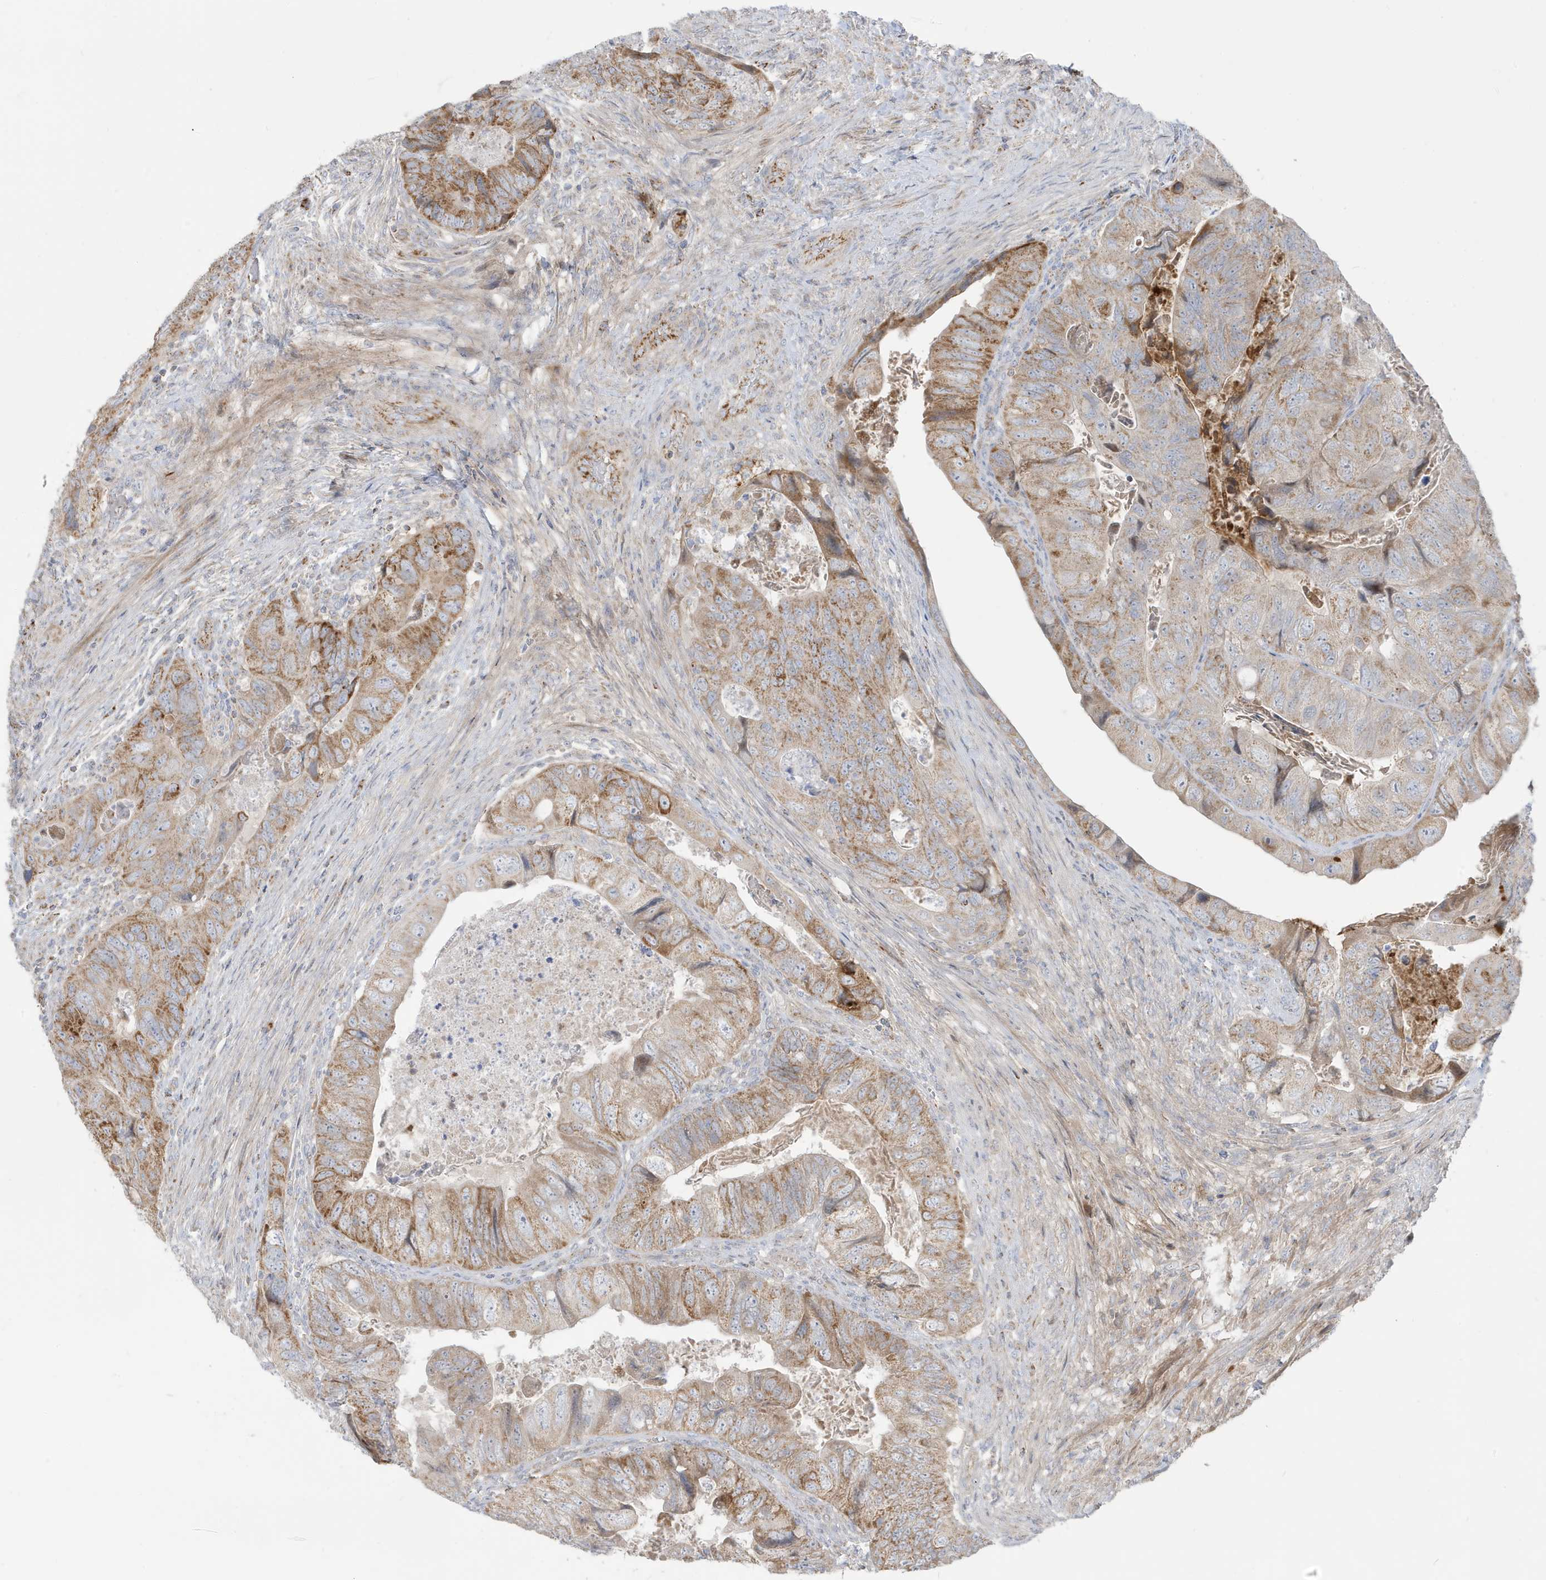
{"staining": {"intensity": "moderate", "quantity": "25%-75%", "location": "cytoplasmic/membranous"}, "tissue": "colorectal cancer", "cell_type": "Tumor cells", "image_type": "cancer", "snomed": [{"axis": "morphology", "description": "Adenocarcinoma, NOS"}, {"axis": "topography", "description": "Rectum"}], "caption": "An immunohistochemistry (IHC) image of tumor tissue is shown. Protein staining in brown labels moderate cytoplasmic/membranous positivity in colorectal cancer within tumor cells. (DAB IHC, brown staining for protein, blue staining for nuclei).", "gene": "IFT57", "patient": {"sex": "male", "age": 63}}